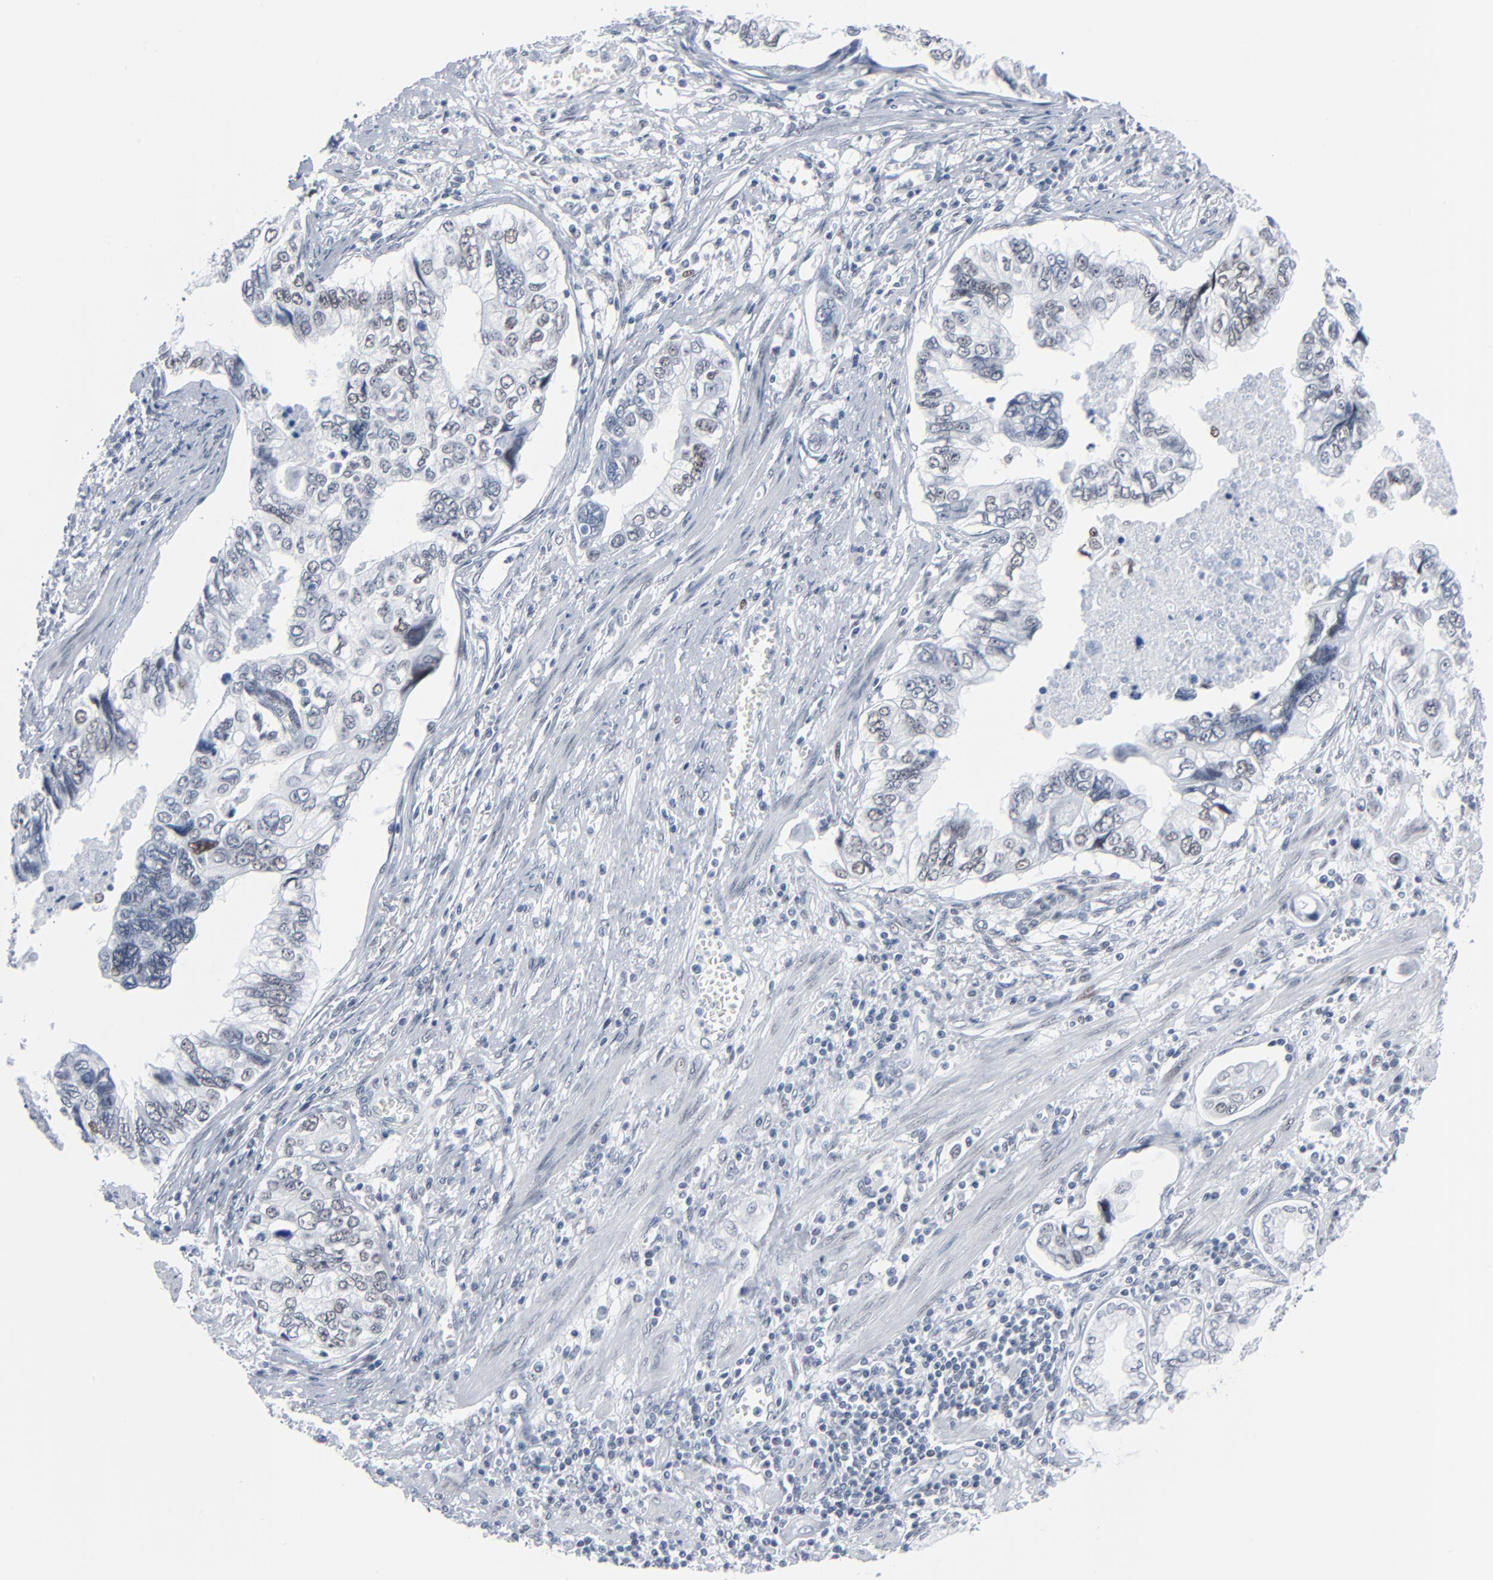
{"staining": {"intensity": "weak", "quantity": "25%-75%", "location": "nuclear"}, "tissue": "stomach cancer", "cell_type": "Tumor cells", "image_type": "cancer", "snomed": [{"axis": "morphology", "description": "Adenocarcinoma, NOS"}, {"axis": "topography", "description": "Pancreas"}, {"axis": "topography", "description": "Stomach, upper"}], "caption": "High-magnification brightfield microscopy of stomach cancer stained with DAB (brown) and counterstained with hematoxylin (blue). tumor cells exhibit weak nuclear expression is identified in approximately25%-75% of cells. Nuclei are stained in blue.", "gene": "SIRT1", "patient": {"sex": "male", "age": 77}}